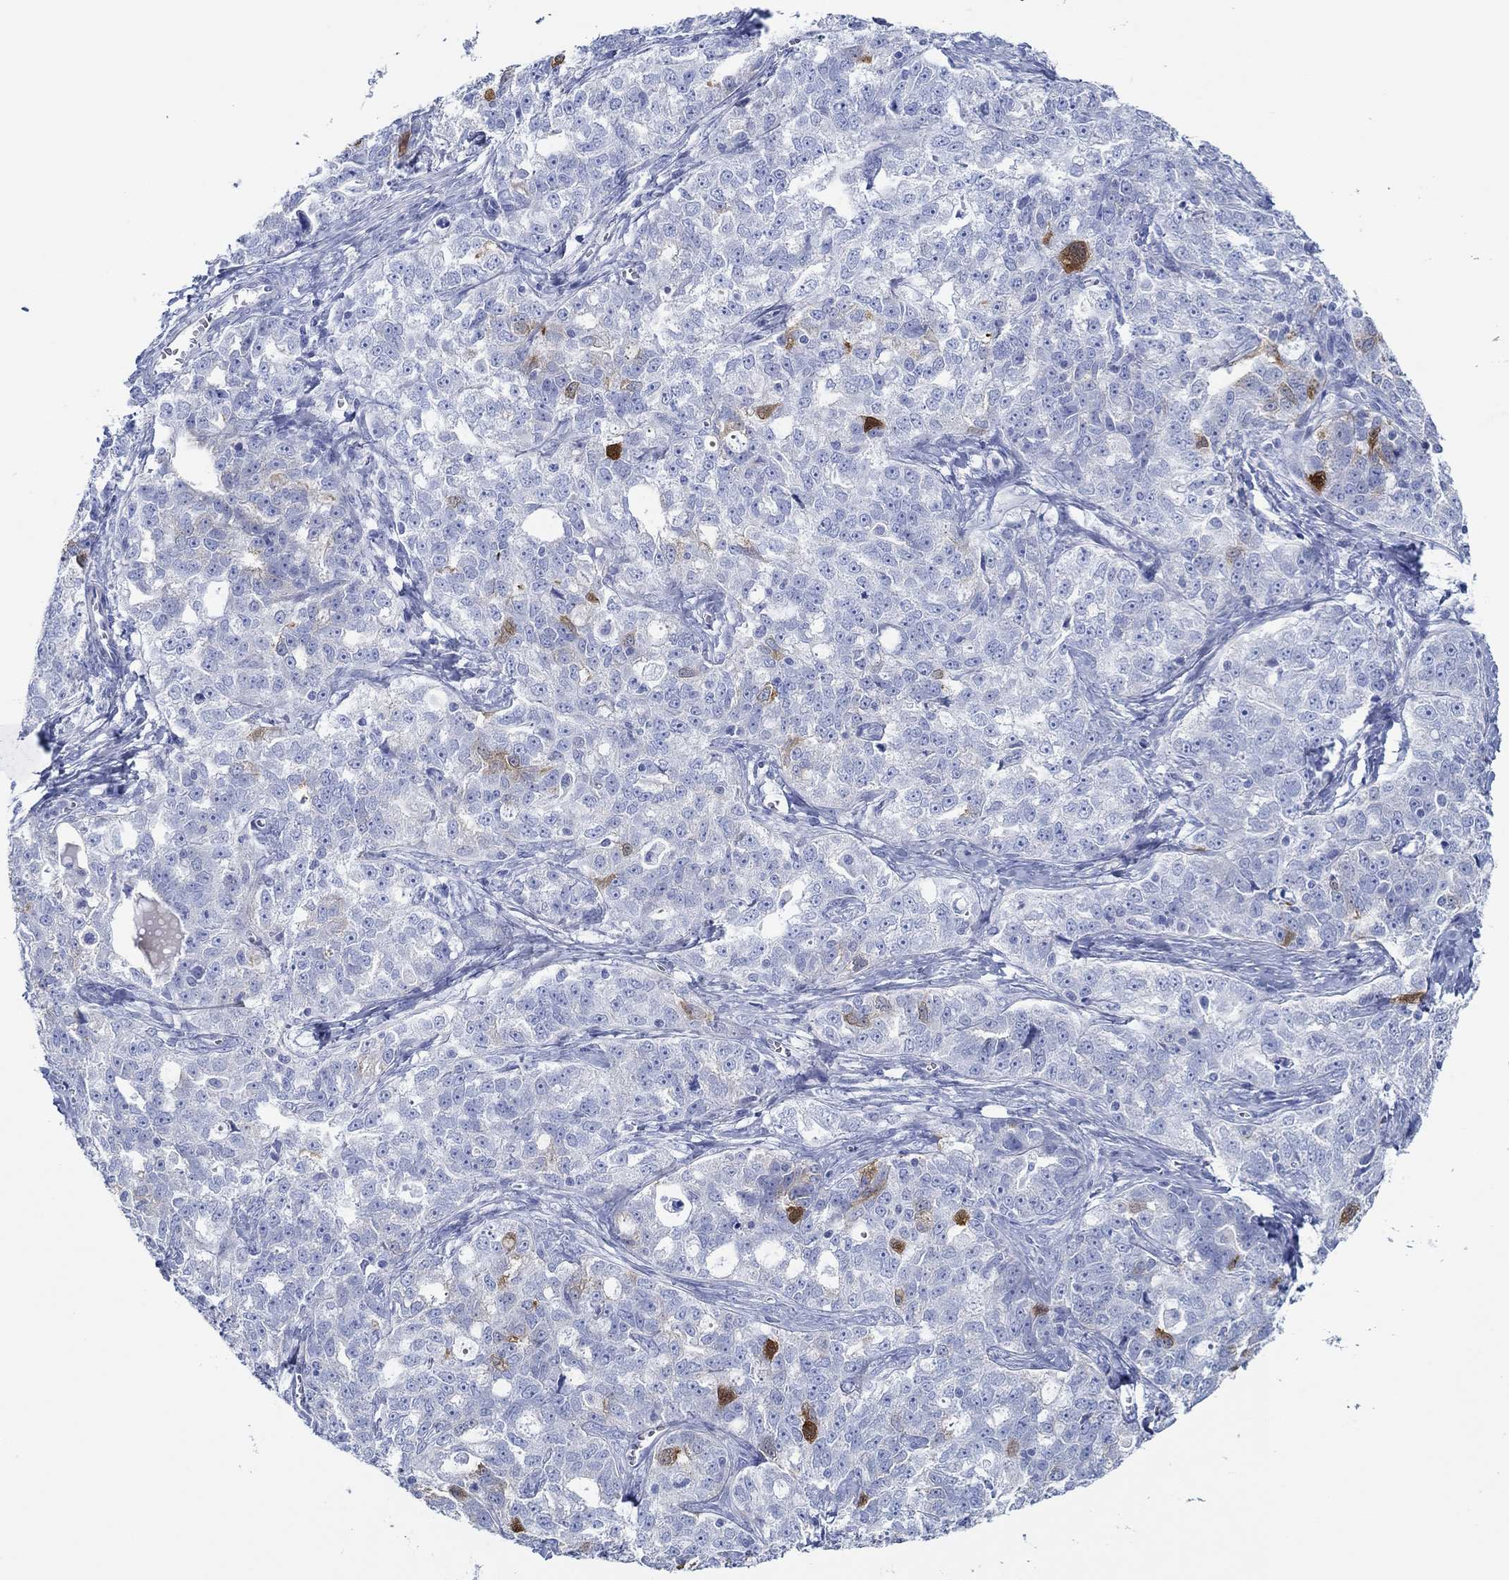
{"staining": {"intensity": "negative", "quantity": "none", "location": "none"}, "tissue": "ovarian cancer", "cell_type": "Tumor cells", "image_type": "cancer", "snomed": [{"axis": "morphology", "description": "Cystadenocarcinoma, serous, NOS"}, {"axis": "topography", "description": "Ovary"}], "caption": "Histopathology image shows no protein staining in tumor cells of ovarian serous cystadenocarcinoma tissue.", "gene": "IGFBP6", "patient": {"sex": "female", "age": 51}}